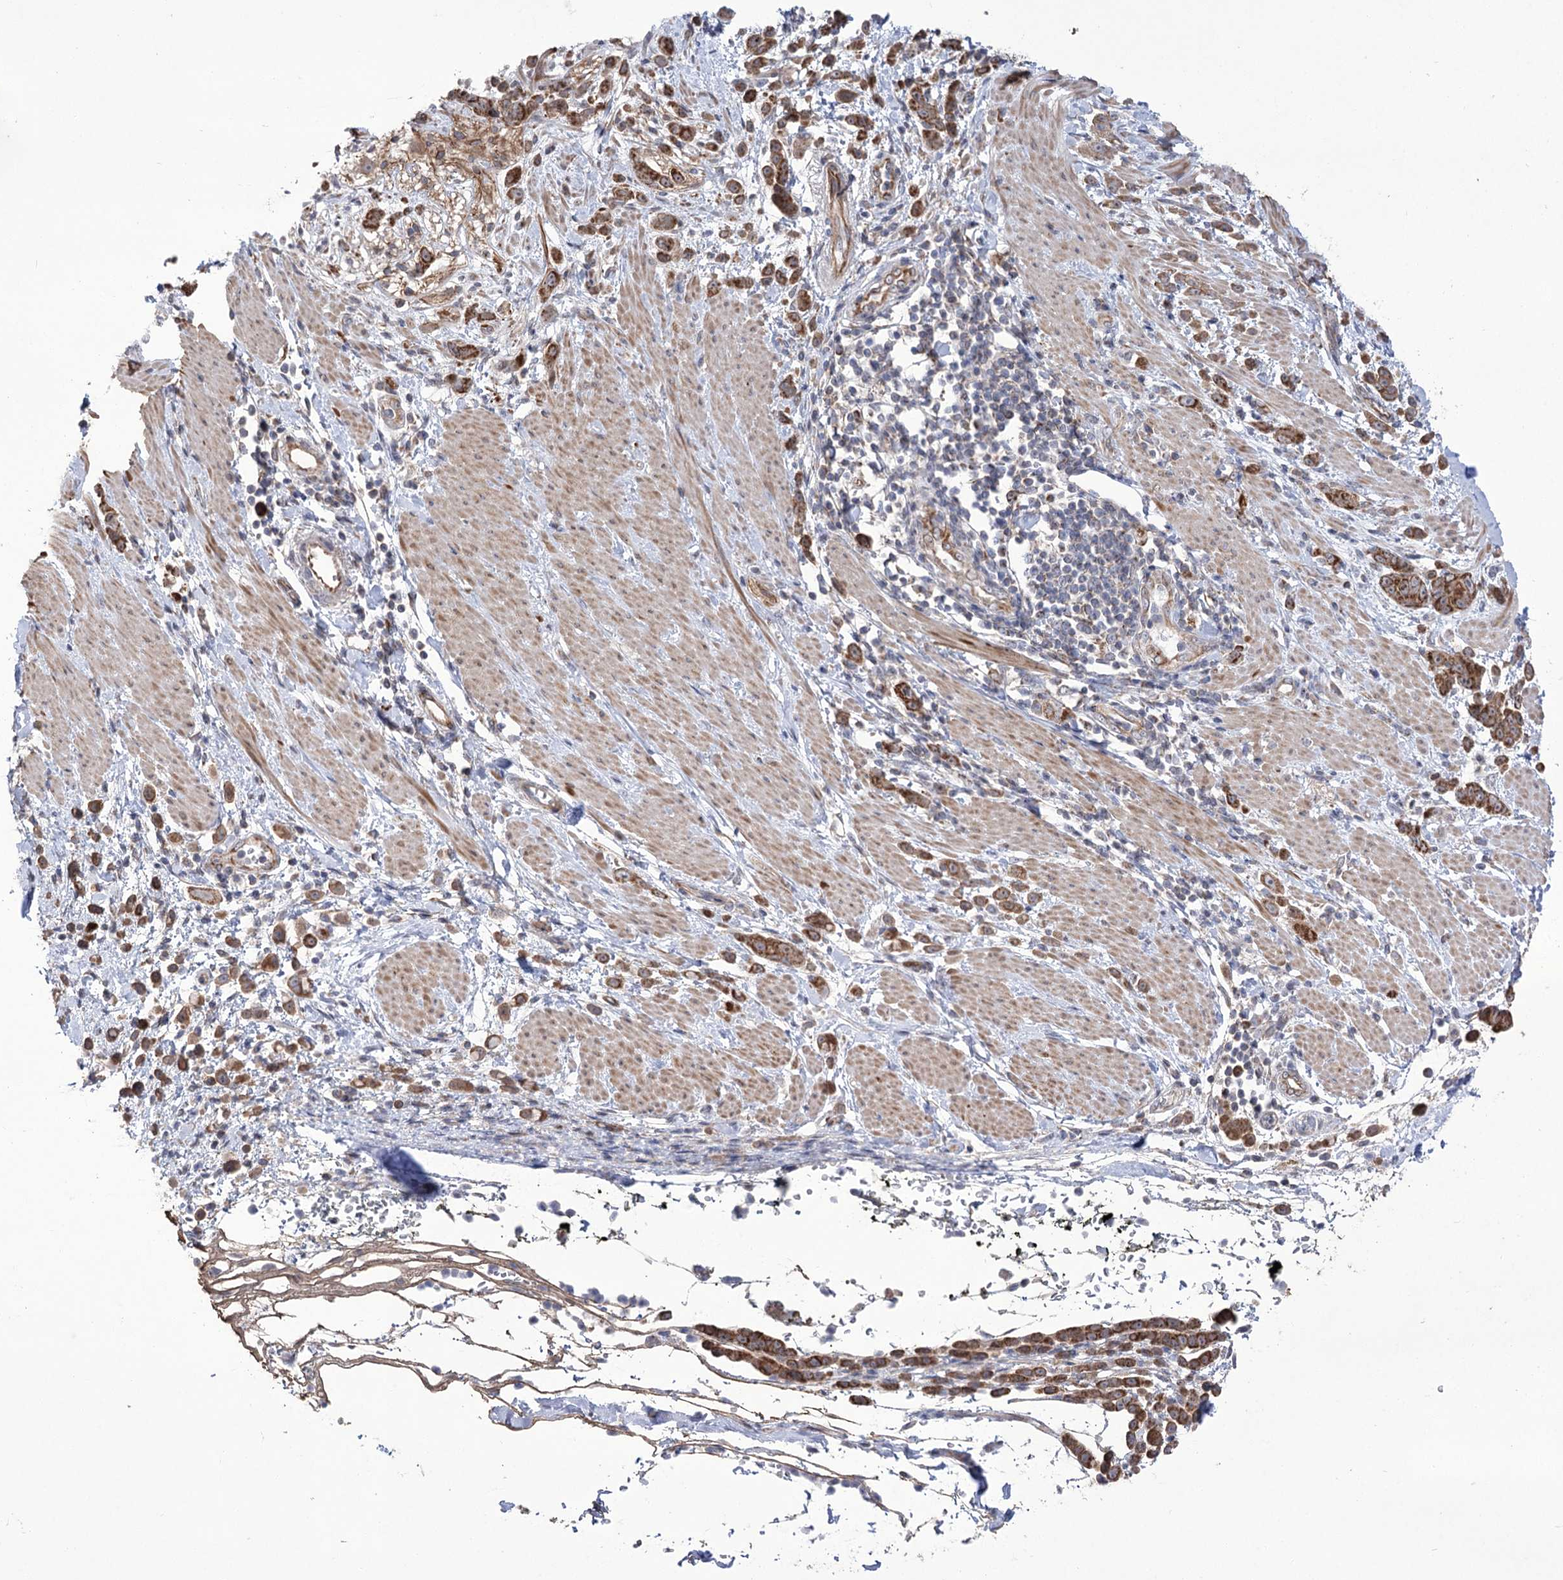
{"staining": {"intensity": "moderate", "quantity": ">75%", "location": "cytoplasmic/membranous"}, "tissue": "pancreatic cancer", "cell_type": "Tumor cells", "image_type": "cancer", "snomed": [{"axis": "morphology", "description": "Normal tissue, NOS"}, {"axis": "morphology", "description": "Adenocarcinoma, NOS"}, {"axis": "topography", "description": "Pancreas"}], "caption": "Immunohistochemical staining of human pancreatic cancer demonstrates moderate cytoplasmic/membranous protein positivity in about >75% of tumor cells.", "gene": "ECHDC3", "patient": {"sex": "female", "age": 64}}